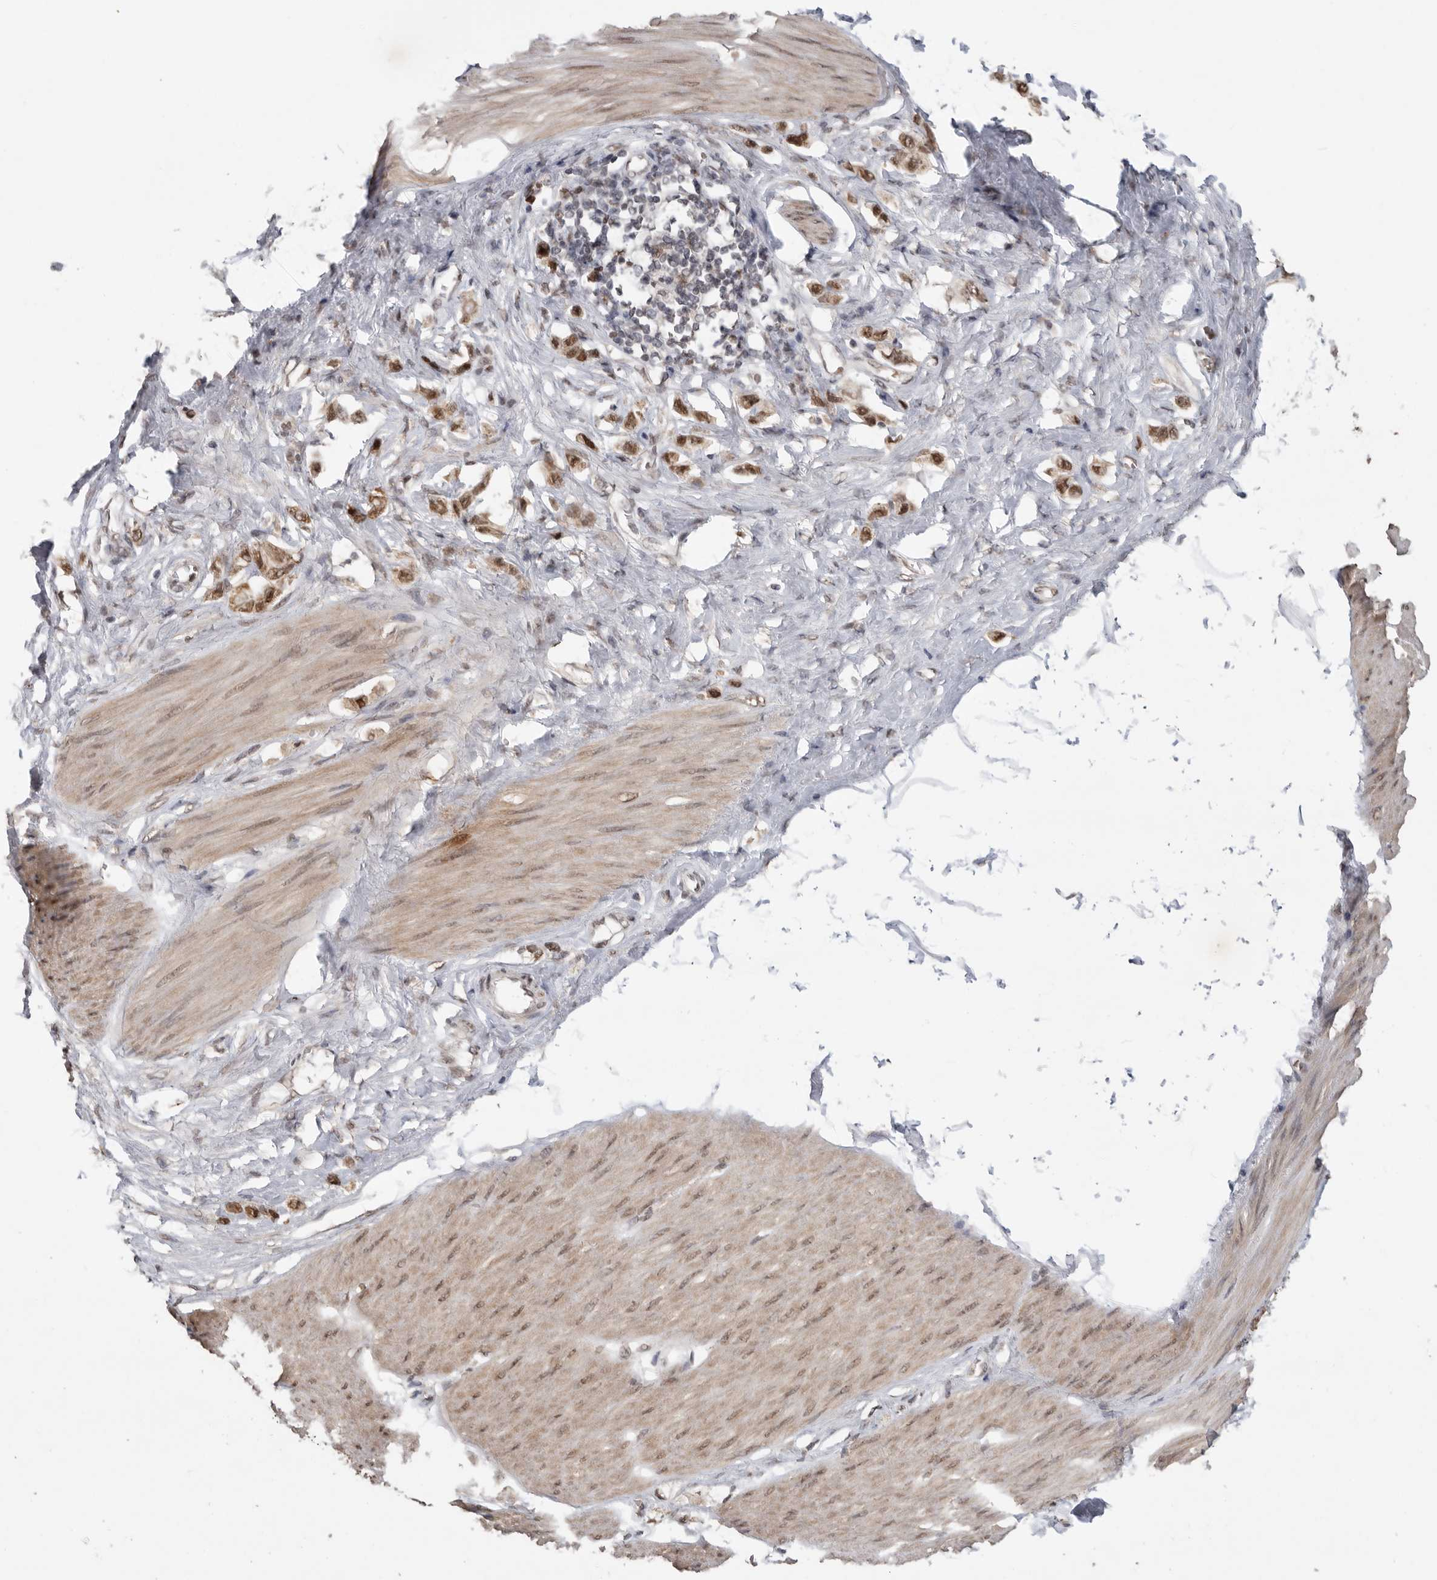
{"staining": {"intensity": "moderate", "quantity": ">75%", "location": "nuclear"}, "tissue": "stomach cancer", "cell_type": "Tumor cells", "image_type": "cancer", "snomed": [{"axis": "morphology", "description": "Adenocarcinoma, NOS"}, {"axis": "topography", "description": "Stomach"}], "caption": "A brown stain highlights moderate nuclear staining of a protein in human stomach cancer (adenocarcinoma) tumor cells.", "gene": "PPP1R10", "patient": {"sex": "female", "age": 65}}